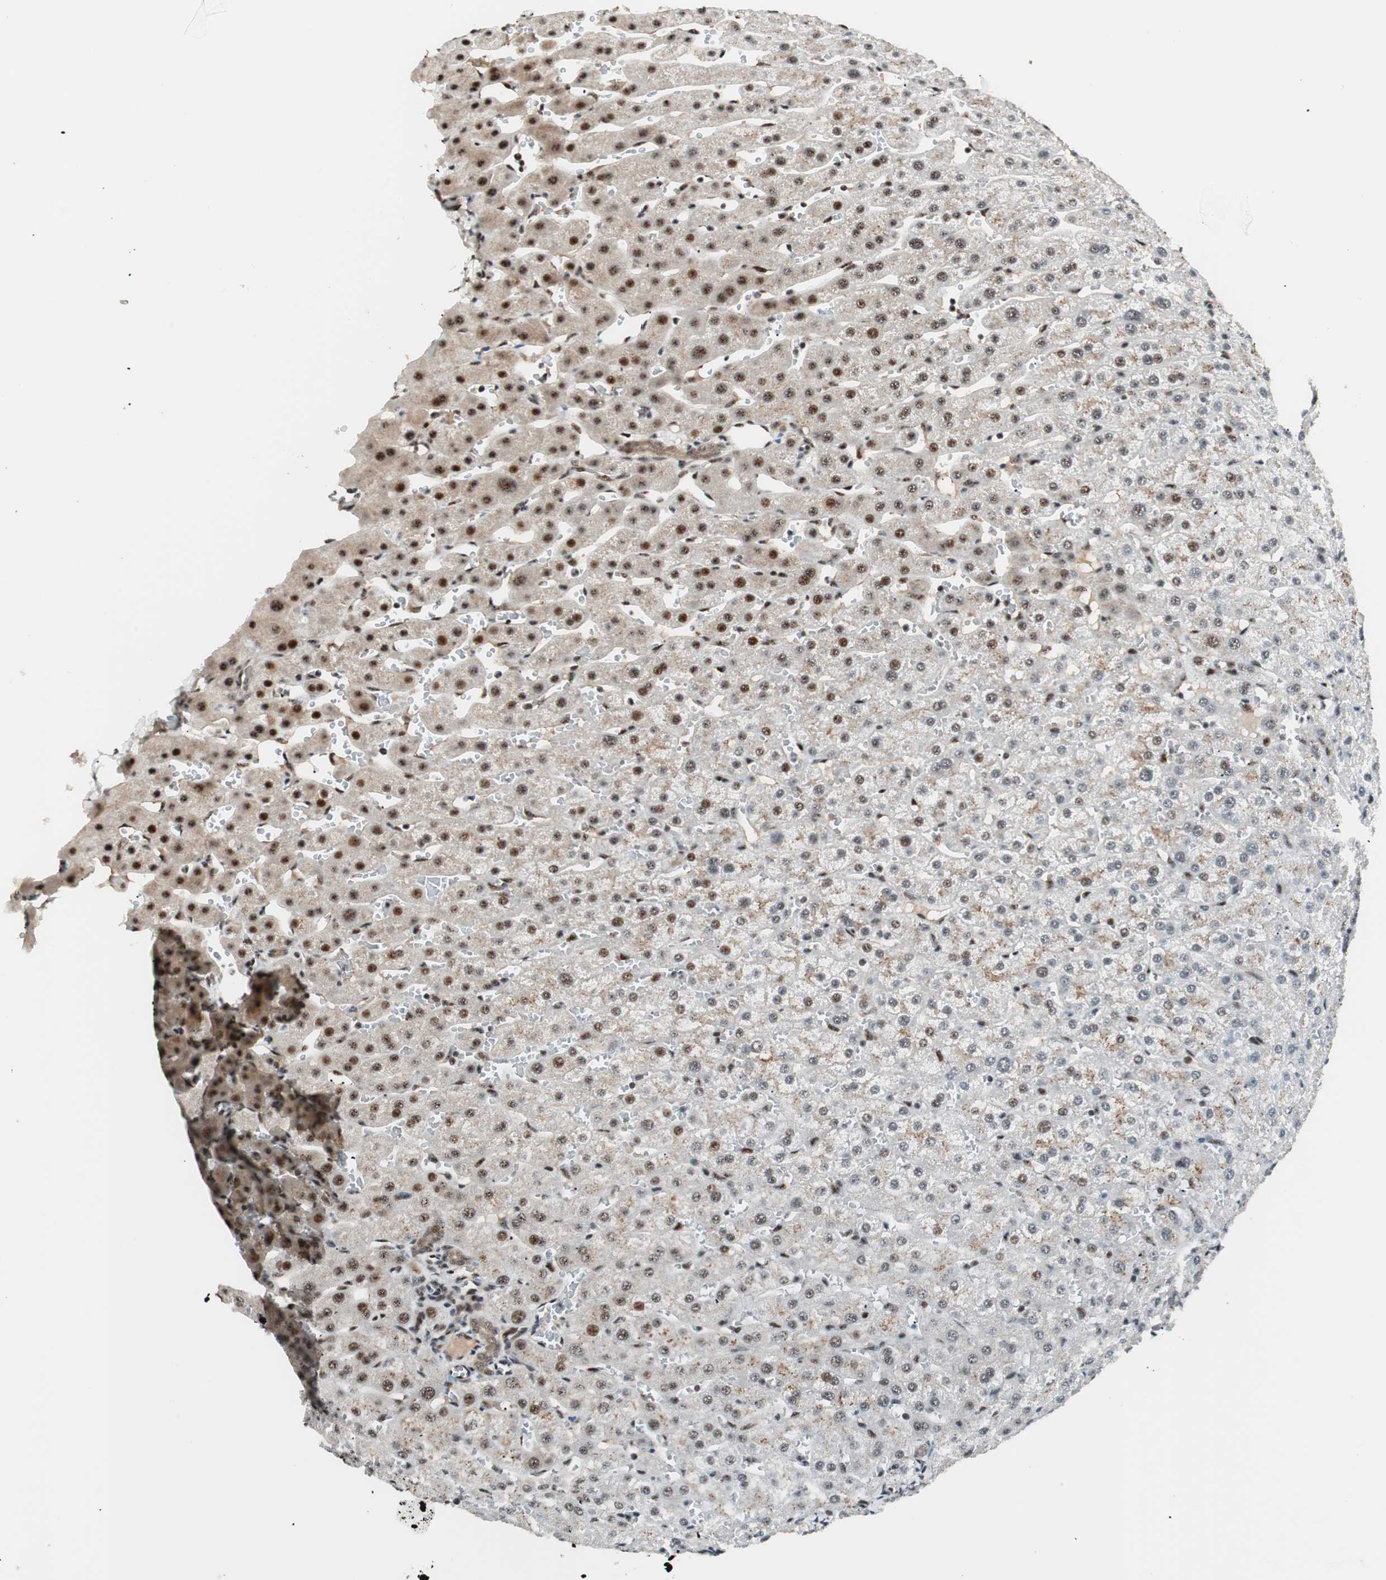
{"staining": {"intensity": "negative", "quantity": "none", "location": "none"}, "tissue": "liver", "cell_type": "Cholangiocytes", "image_type": "normal", "snomed": [{"axis": "morphology", "description": "Normal tissue, NOS"}, {"axis": "morphology", "description": "Fibrosis, NOS"}, {"axis": "topography", "description": "Liver"}], "caption": "IHC of benign liver shows no positivity in cholangiocytes.", "gene": "NR5A2", "patient": {"sex": "female", "age": 29}}